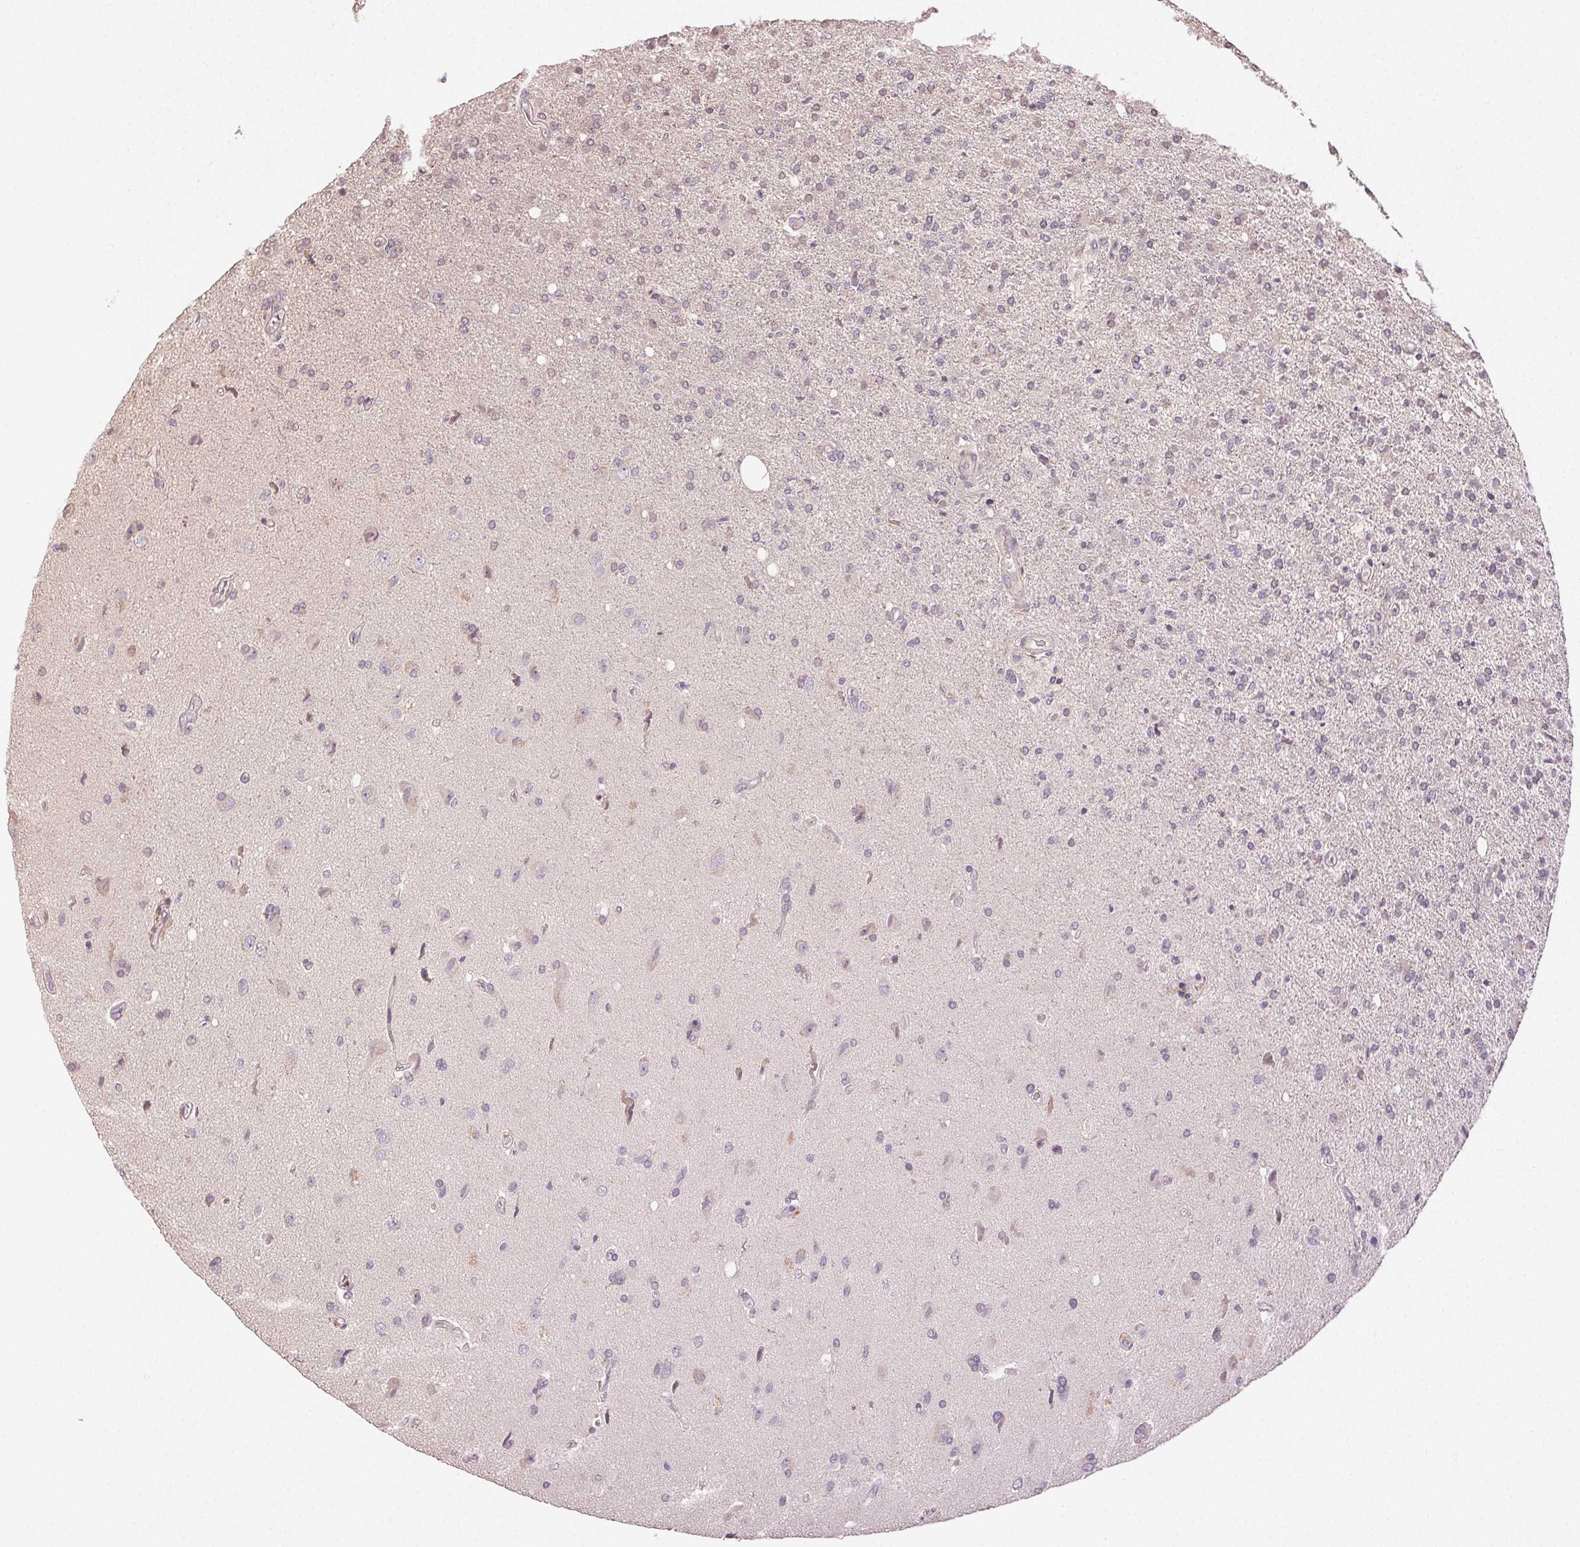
{"staining": {"intensity": "negative", "quantity": "none", "location": "none"}, "tissue": "glioma", "cell_type": "Tumor cells", "image_type": "cancer", "snomed": [{"axis": "morphology", "description": "Glioma, malignant, High grade"}, {"axis": "topography", "description": "Cerebral cortex"}], "caption": "Immunohistochemical staining of malignant glioma (high-grade) exhibits no significant positivity in tumor cells.", "gene": "ATP1B3", "patient": {"sex": "male", "age": 70}}